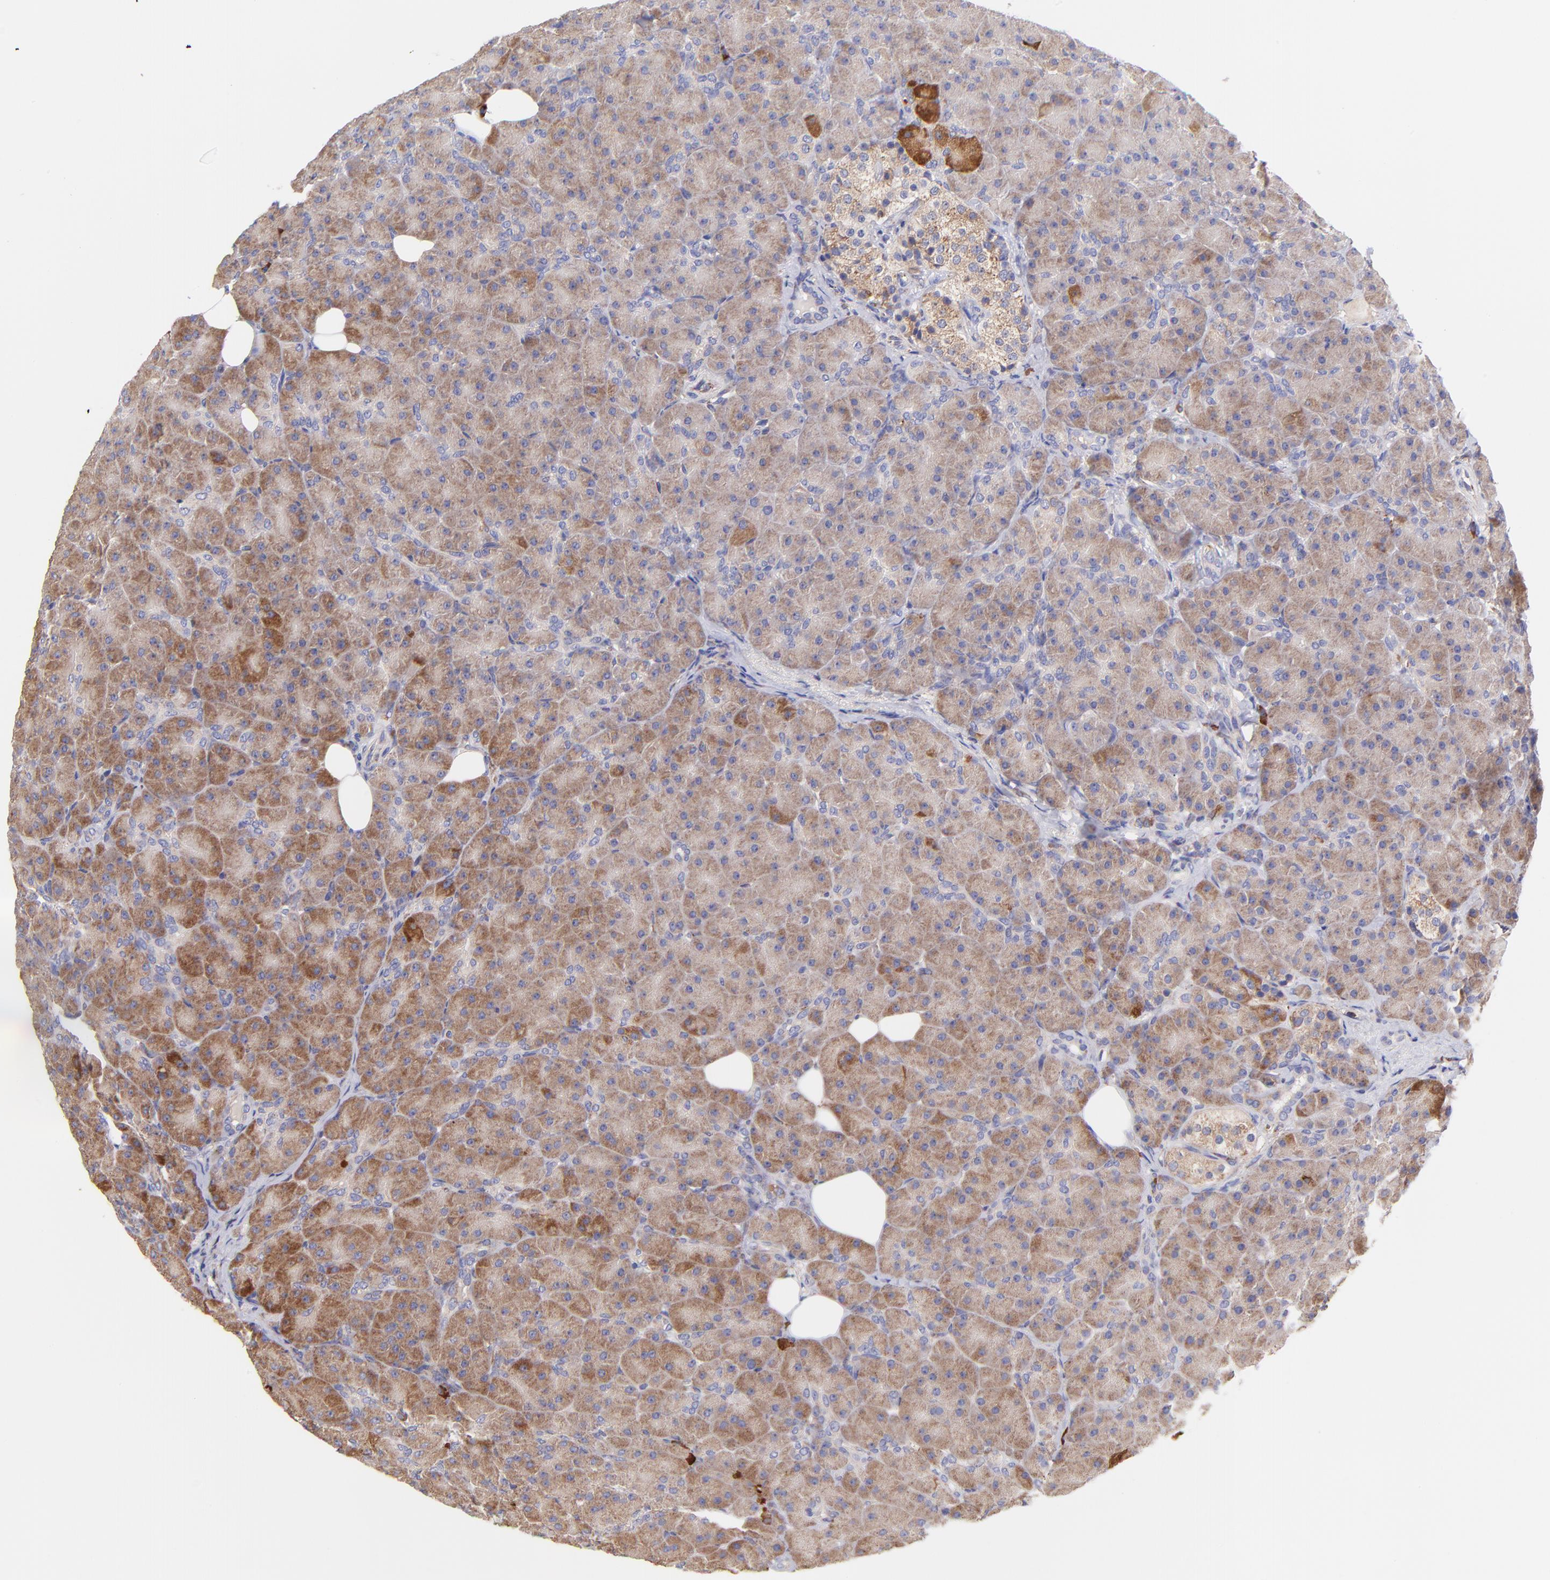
{"staining": {"intensity": "strong", "quantity": "<25%", "location": "cytoplasmic/membranous"}, "tissue": "pancreas", "cell_type": "Exocrine glandular cells", "image_type": "normal", "snomed": [{"axis": "morphology", "description": "Normal tissue, NOS"}, {"axis": "topography", "description": "Pancreas"}], "caption": "This photomicrograph exhibits immunohistochemistry staining of normal pancreas, with medium strong cytoplasmic/membranous expression in approximately <25% of exocrine glandular cells.", "gene": "PREX1", "patient": {"sex": "male", "age": 66}}